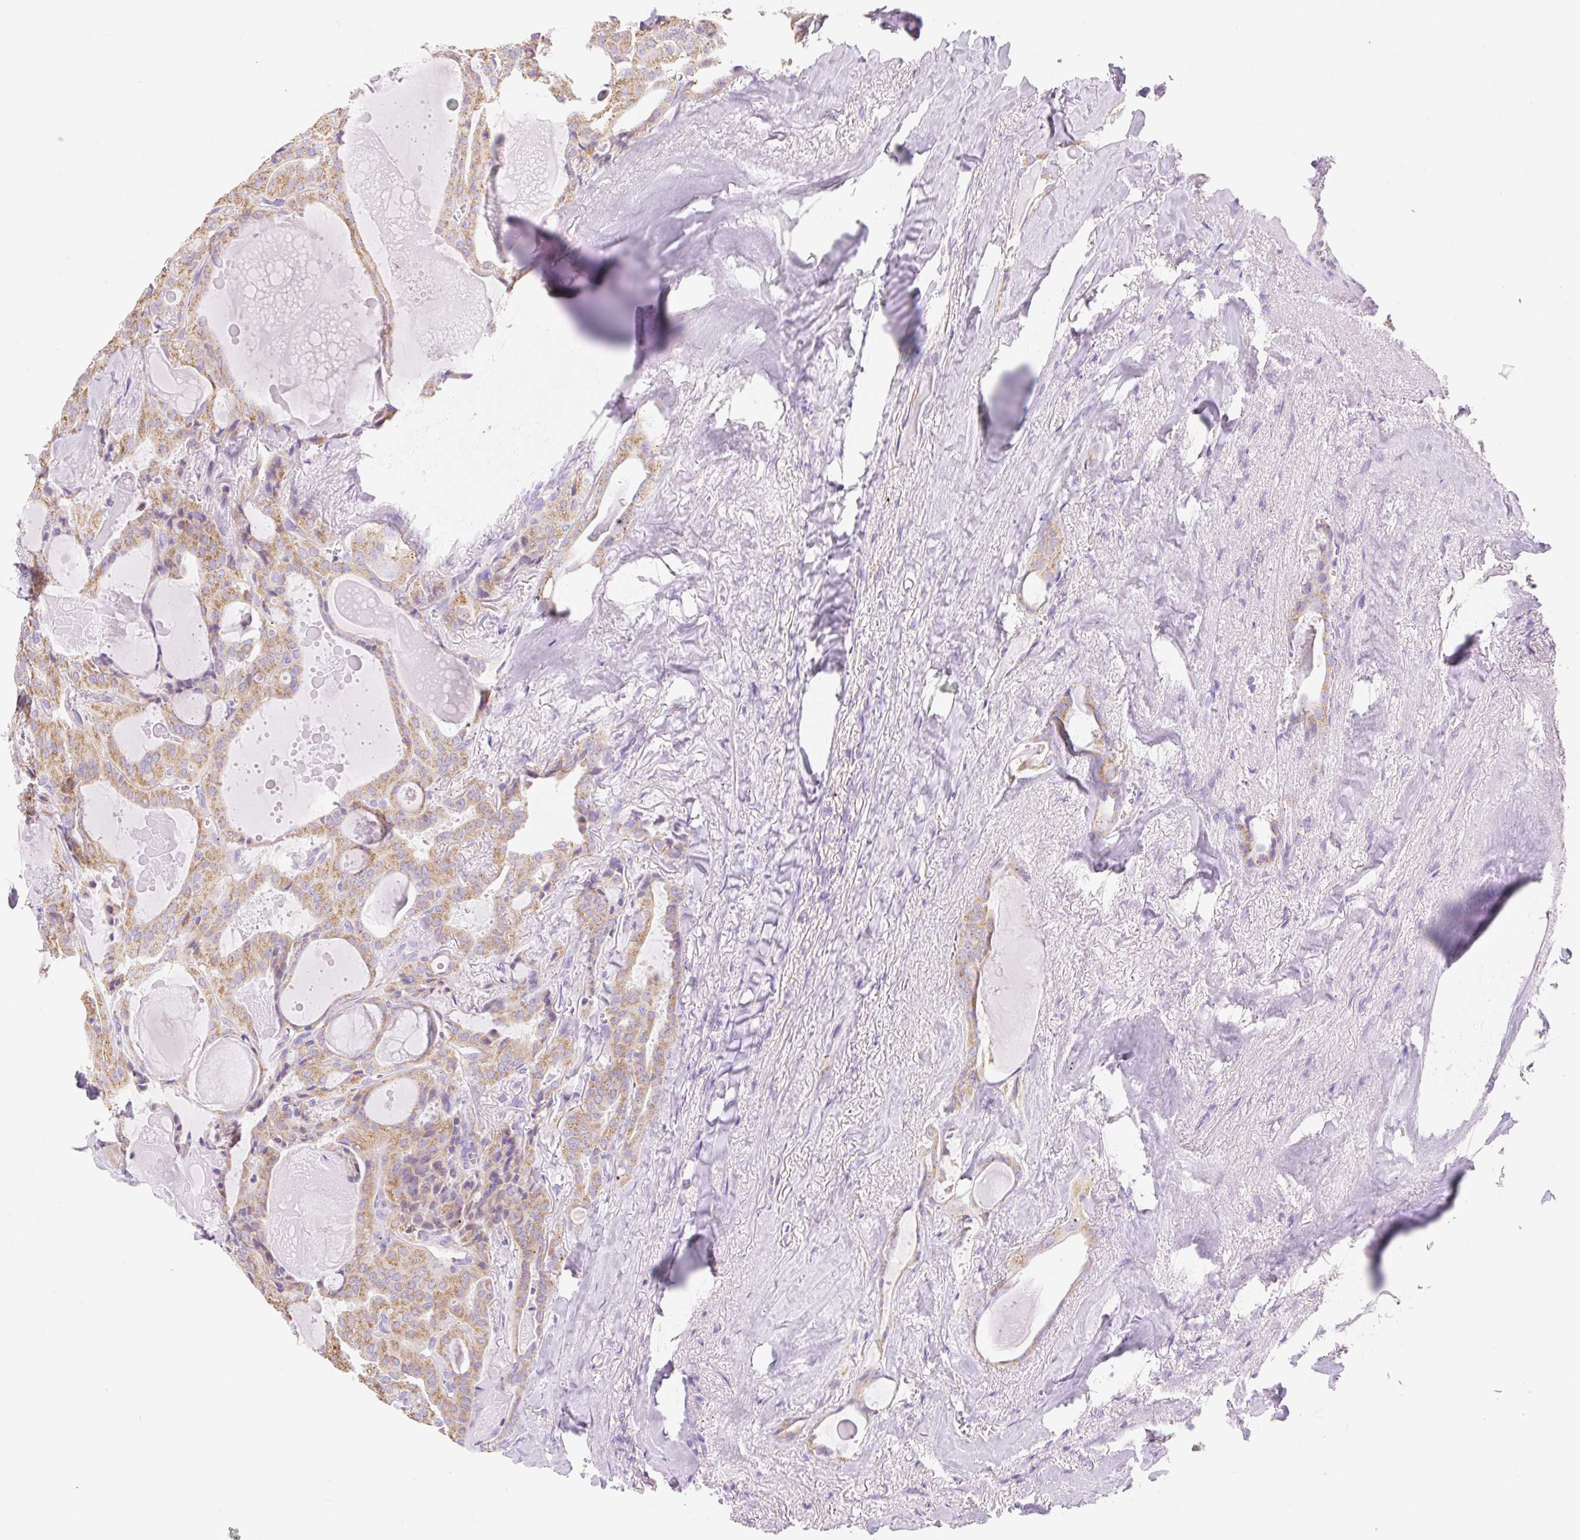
{"staining": {"intensity": "moderate", "quantity": ">75%", "location": "cytoplasmic/membranous"}, "tissue": "thyroid cancer", "cell_type": "Tumor cells", "image_type": "cancer", "snomed": [{"axis": "morphology", "description": "Papillary adenocarcinoma, NOS"}, {"axis": "topography", "description": "Thyroid gland"}], "caption": "IHC staining of thyroid papillary adenocarcinoma, which exhibits medium levels of moderate cytoplasmic/membranous expression in approximately >75% of tumor cells indicating moderate cytoplasmic/membranous protein staining. The staining was performed using DAB (3,3'-diaminobenzidine) (brown) for protein detection and nuclei were counterstained in hematoxylin (blue).", "gene": "CLEC3A", "patient": {"sex": "male", "age": 52}}